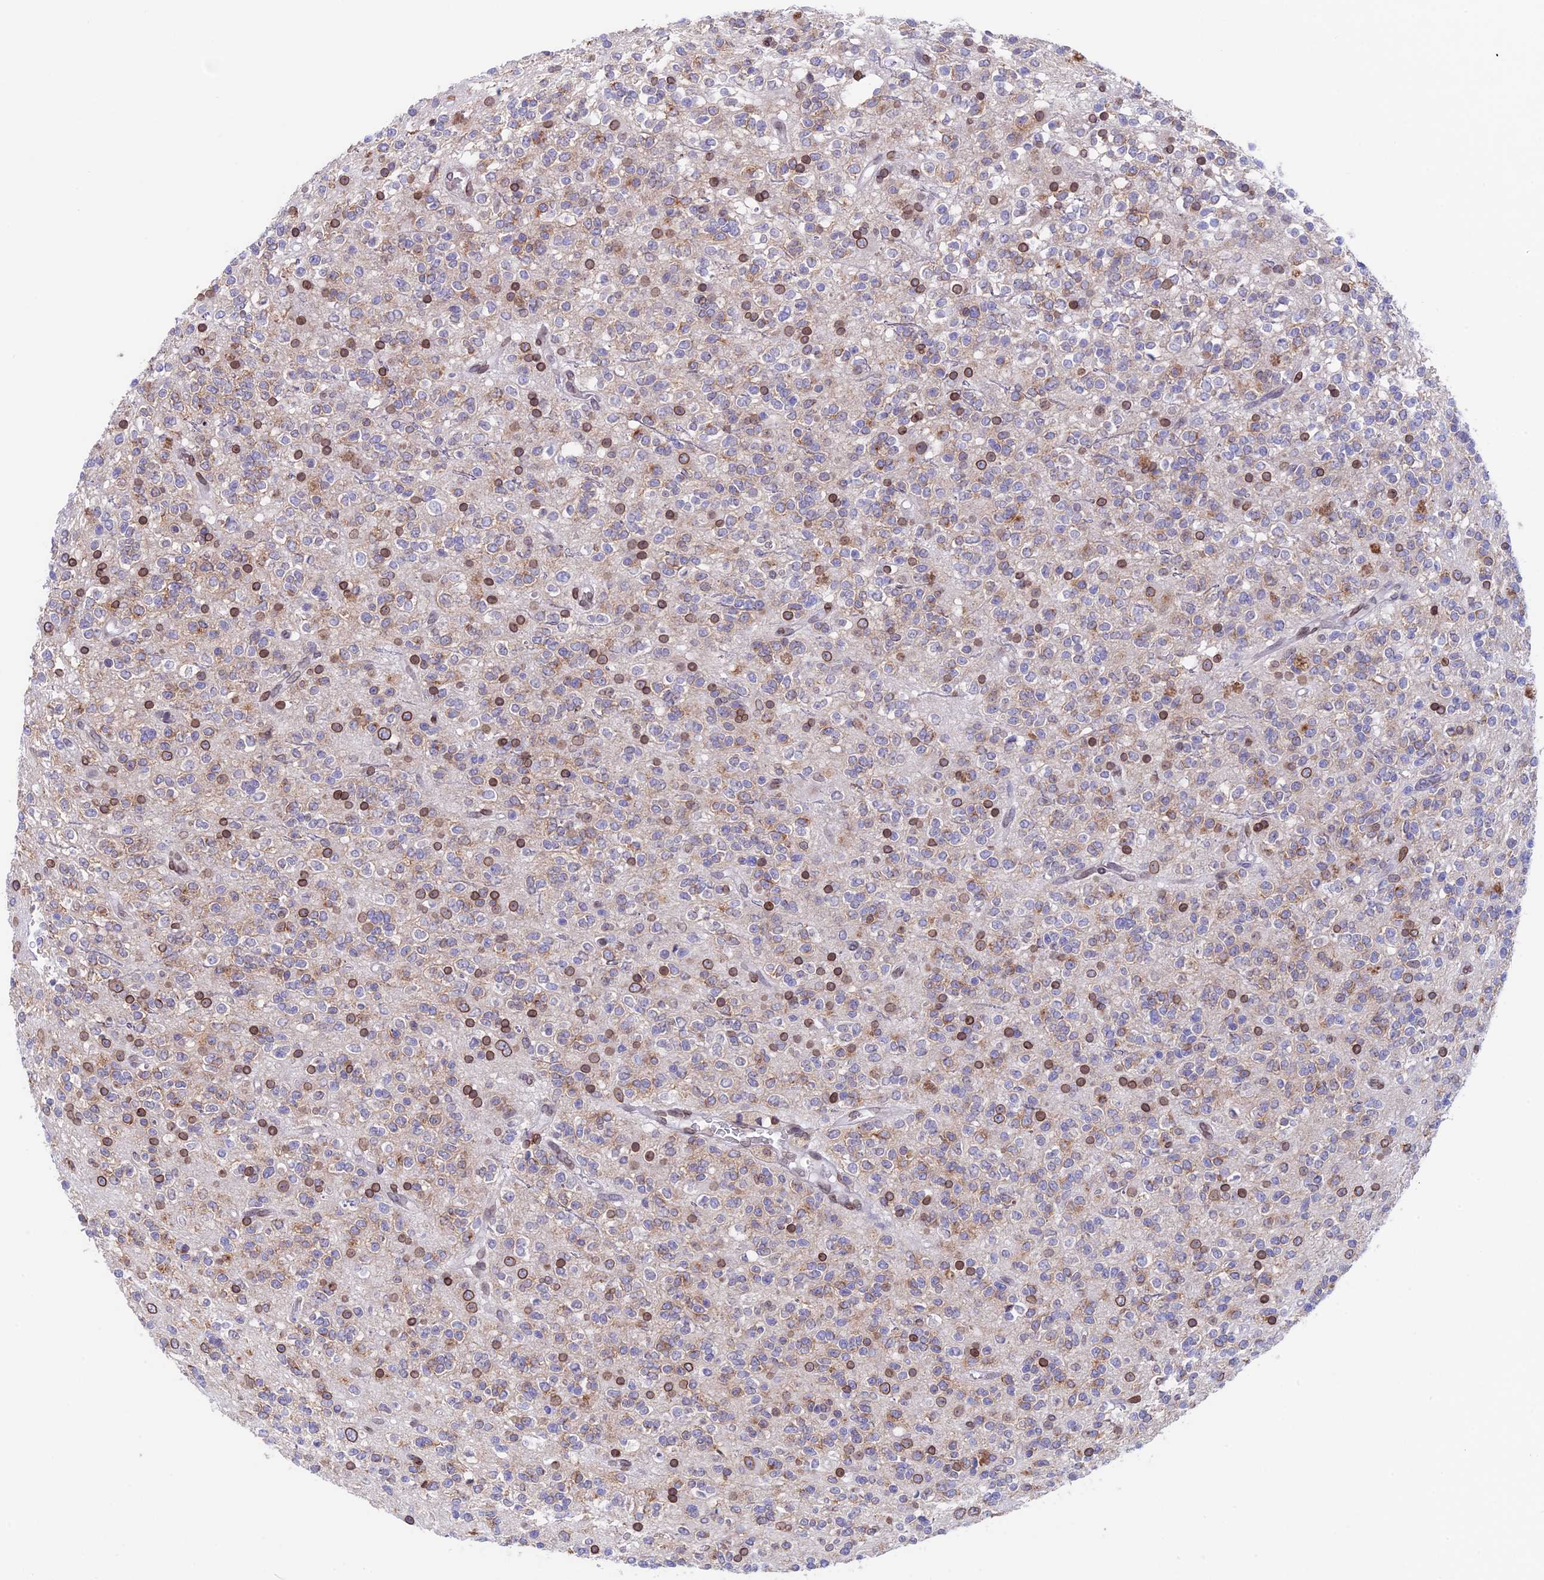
{"staining": {"intensity": "moderate", "quantity": "<25%", "location": "cytoplasmic/membranous,nuclear"}, "tissue": "glioma", "cell_type": "Tumor cells", "image_type": "cancer", "snomed": [{"axis": "morphology", "description": "Glioma, malignant, High grade"}, {"axis": "topography", "description": "Brain"}], "caption": "Malignant glioma (high-grade) tissue shows moderate cytoplasmic/membranous and nuclear staining in approximately <25% of tumor cells, visualized by immunohistochemistry.", "gene": "TMPRSS7", "patient": {"sex": "male", "age": 34}}